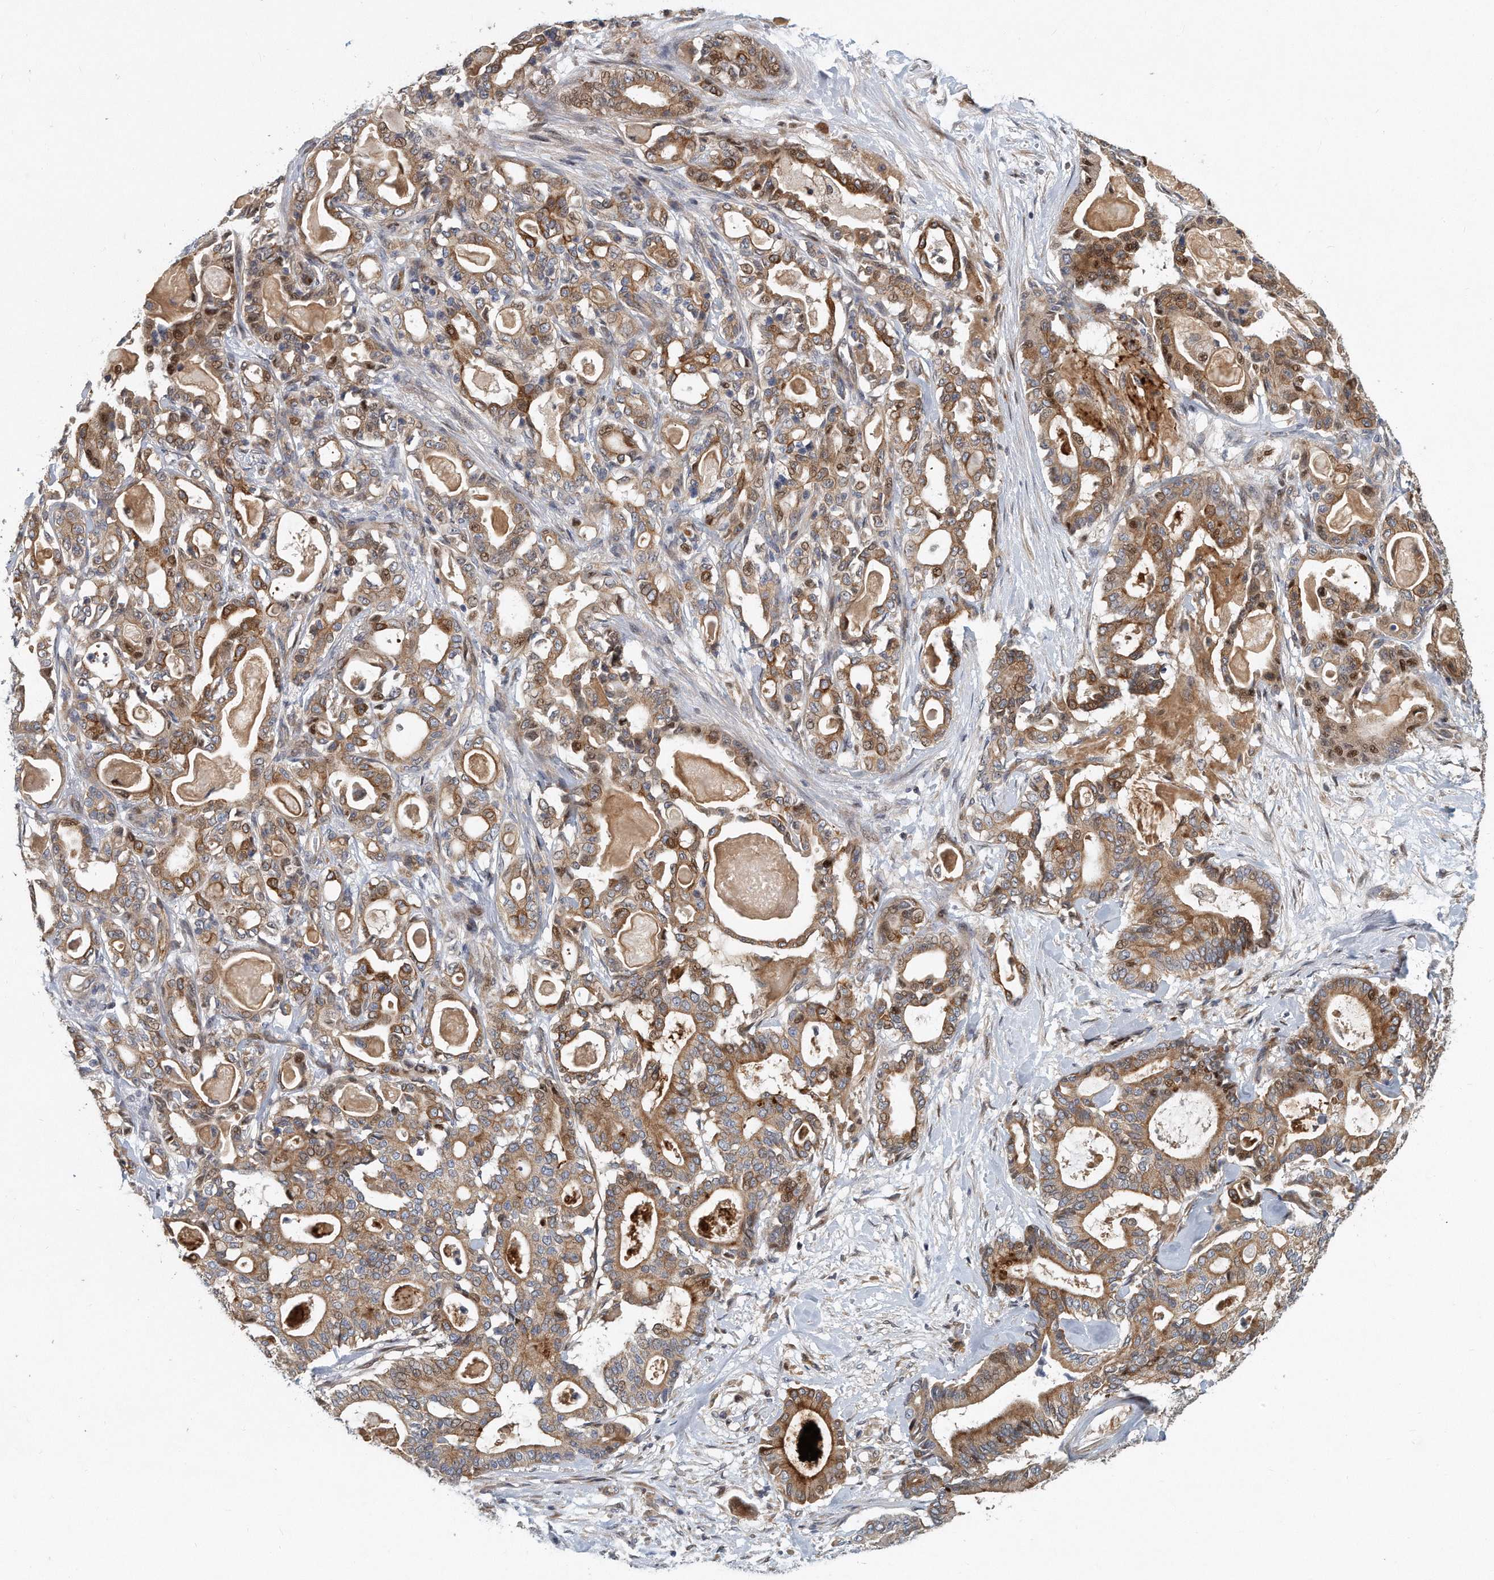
{"staining": {"intensity": "moderate", "quantity": ">75%", "location": "cytoplasmic/membranous,nuclear"}, "tissue": "pancreatic cancer", "cell_type": "Tumor cells", "image_type": "cancer", "snomed": [{"axis": "morphology", "description": "Adenocarcinoma, NOS"}, {"axis": "topography", "description": "Pancreas"}], "caption": "This is a micrograph of immunohistochemistry (IHC) staining of adenocarcinoma (pancreatic), which shows moderate expression in the cytoplasmic/membranous and nuclear of tumor cells.", "gene": "PCDH8", "patient": {"sex": "male", "age": 63}}